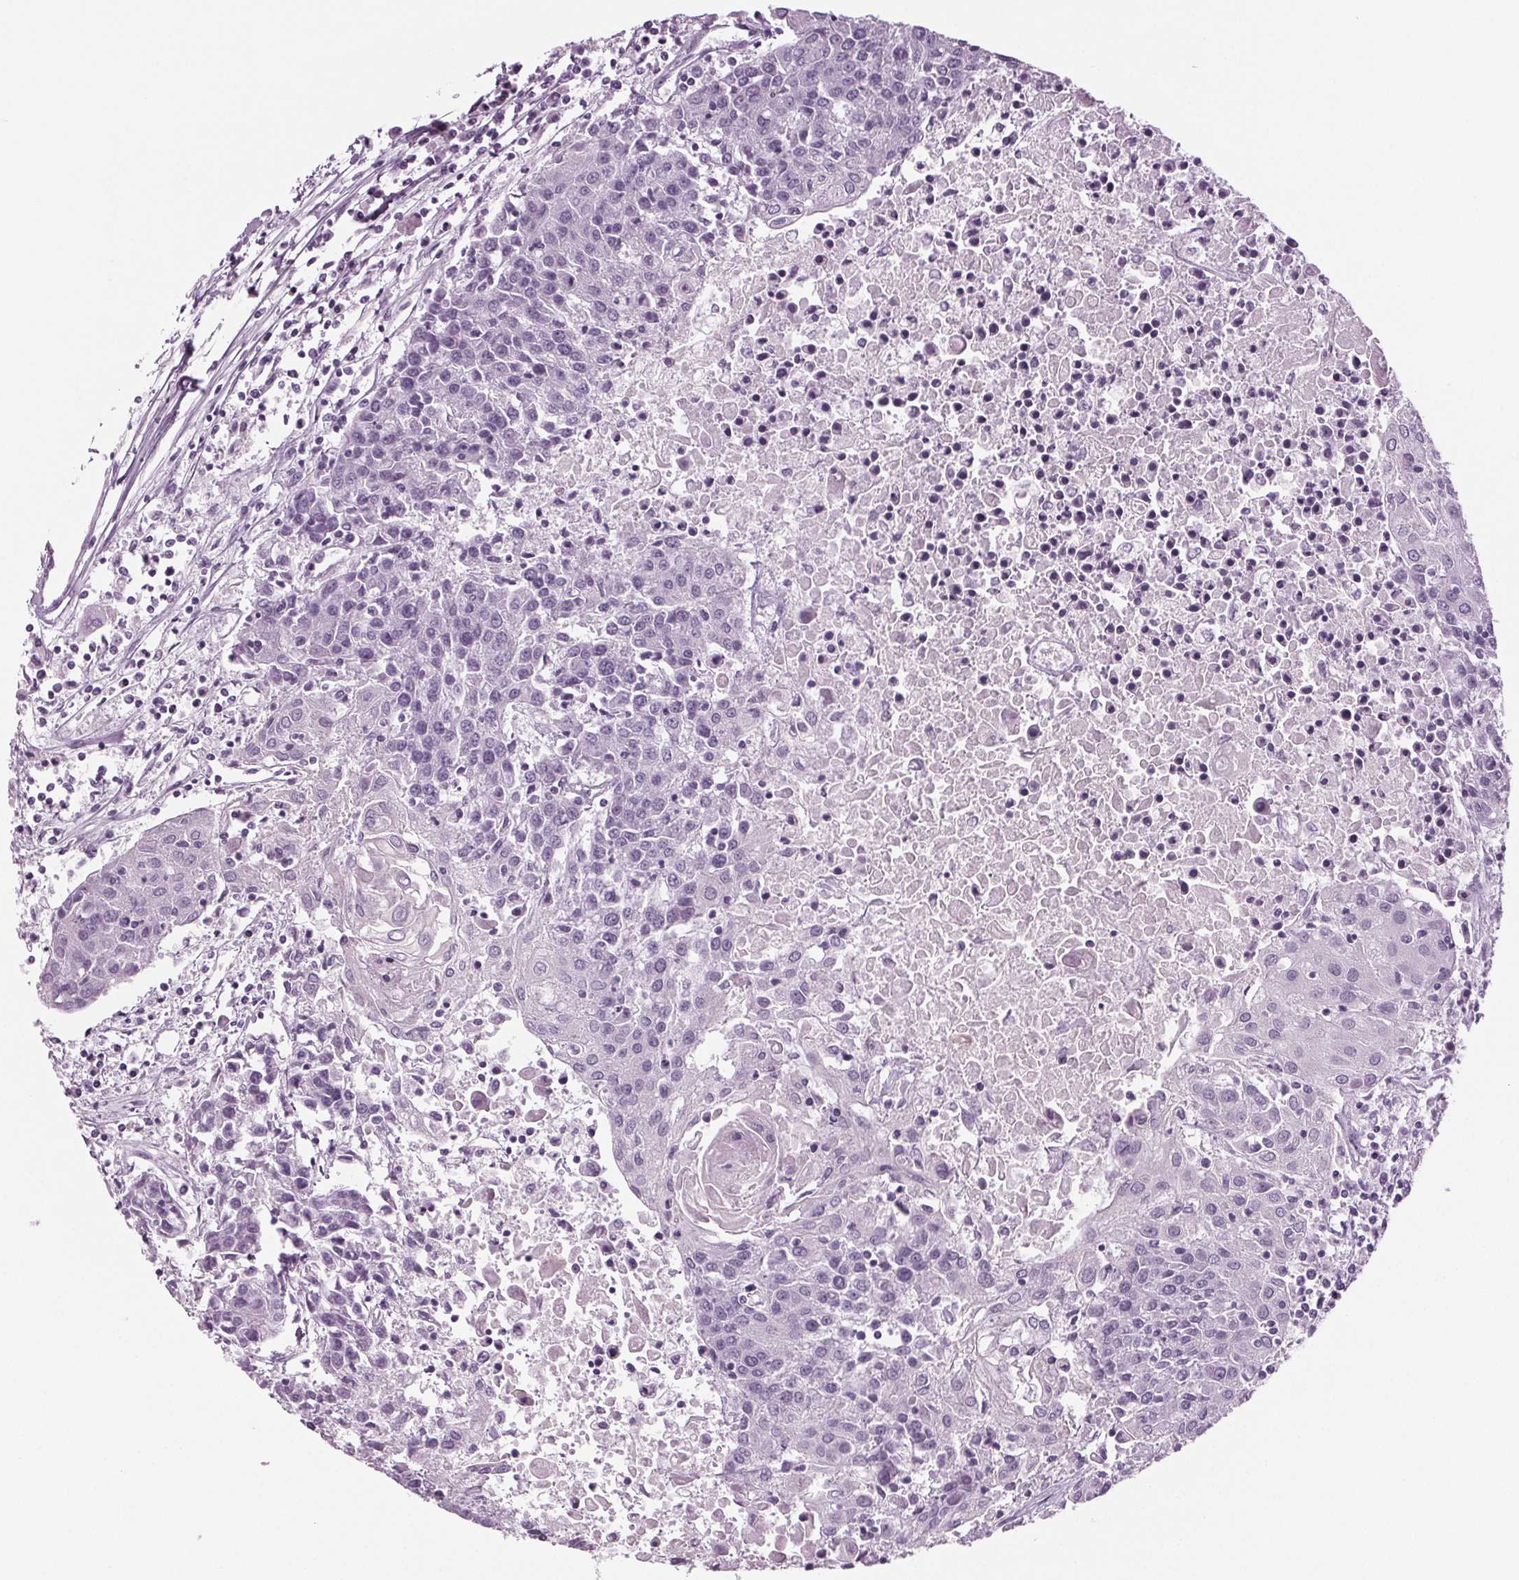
{"staining": {"intensity": "negative", "quantity": "none", "location": "none"}, "tissue": "urothelial cancer", "cell_type": "Tumor cells", "image_type": "cancer", "snomed": [{"axis": "morphology", "description": "Urothelial carcinoma, High grade"}, {"axis": "topography", "description": "Urinary bladder"}], "caption": "Urothelial cancer stained for a protein using immunohistochemistry (IHC) demonstrates no staining tumor cells.", "gene": "BHLHE22", "patient": {"sex": "female", "age": 85}}